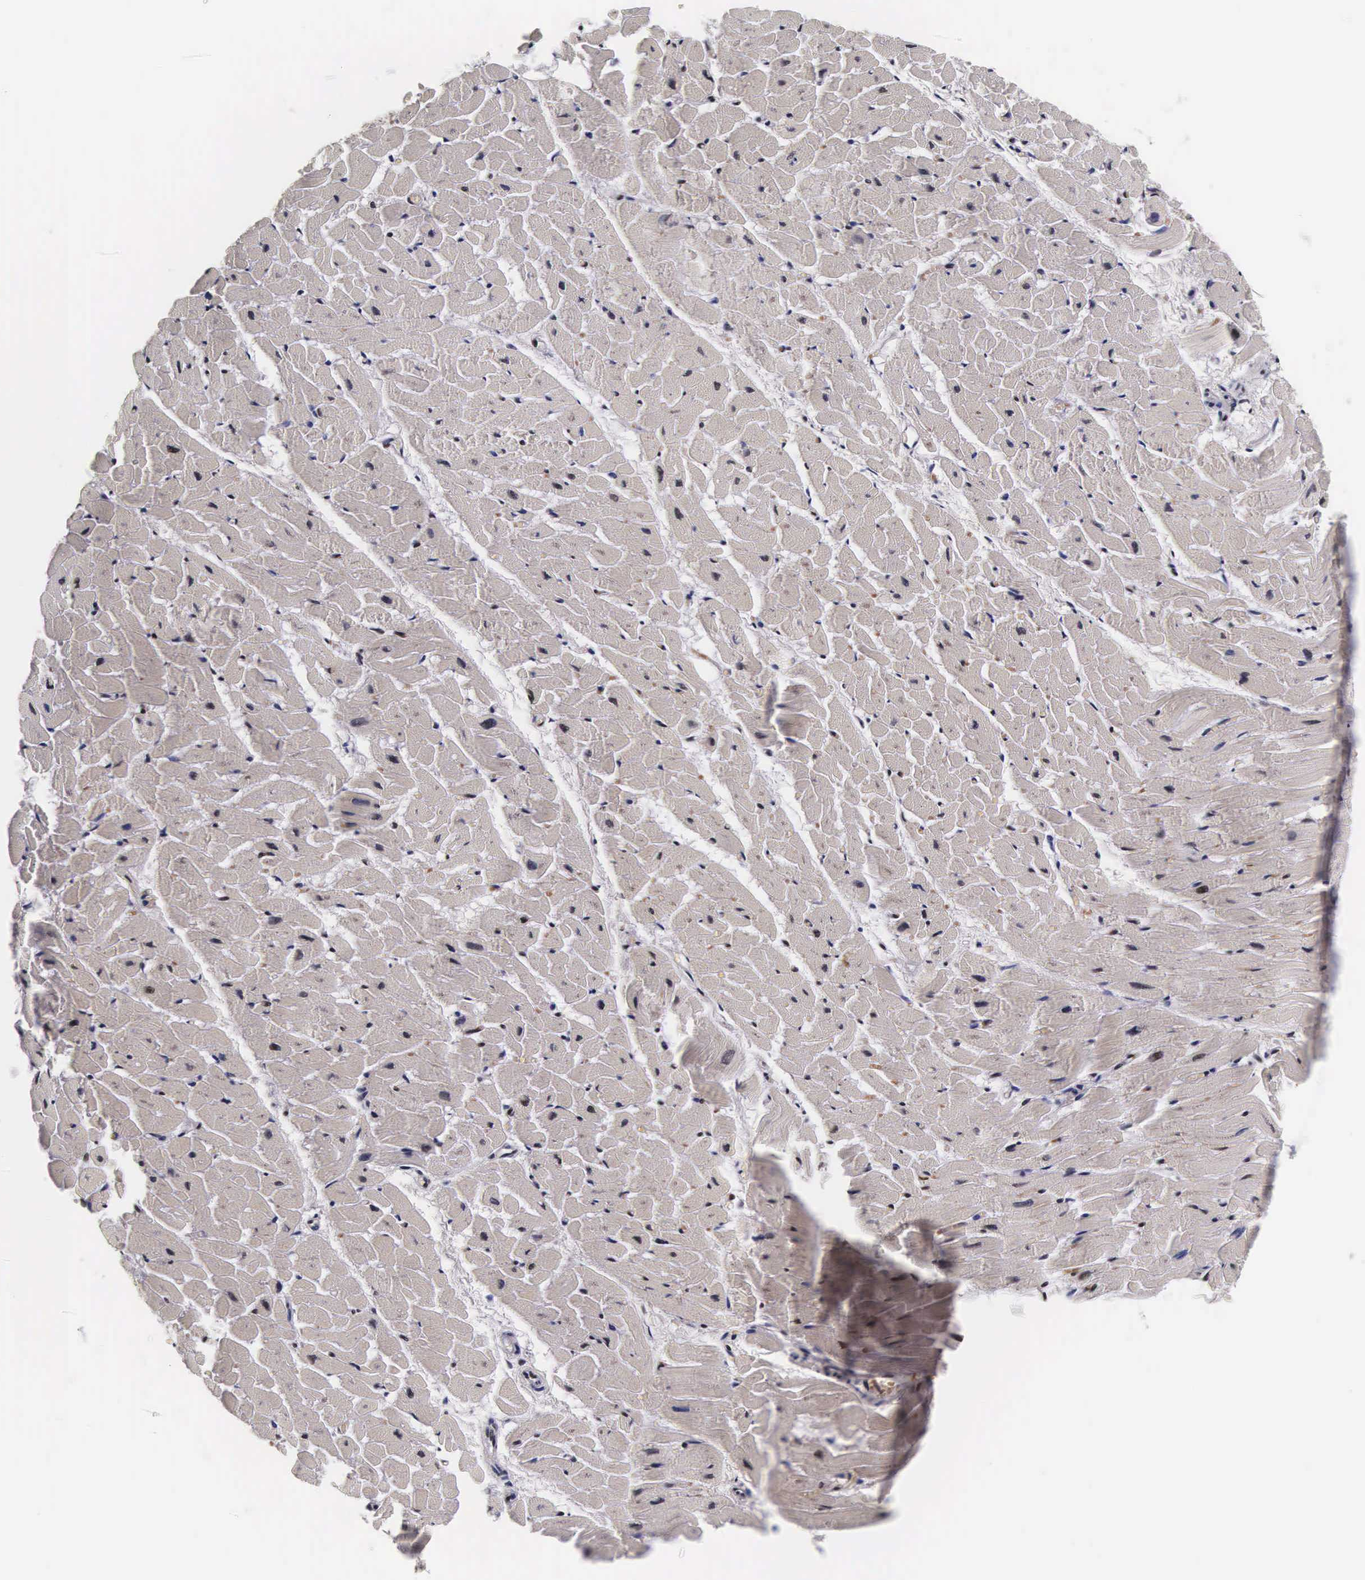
{"staining": {"intensity": "weak", "quantity": "<25%", "location": "nuclear"}, "tissue": "heart muscle", "cell_type": "Cardiomyocytes", "image_type": "normal", "snomed": [{"axis": "morphology", "description": "Normal tissue, NOS"}, {"axis": "topography", "description": "Heart"}], "caption": "Histopathology image shows no significant protein expression in cardiomyocytes of unremarkable heart muscle. (IHC, brightfield microscopy, high magnification).", "gene": "BCL2L2", "patient": {"sex": "female", "age": 19}}